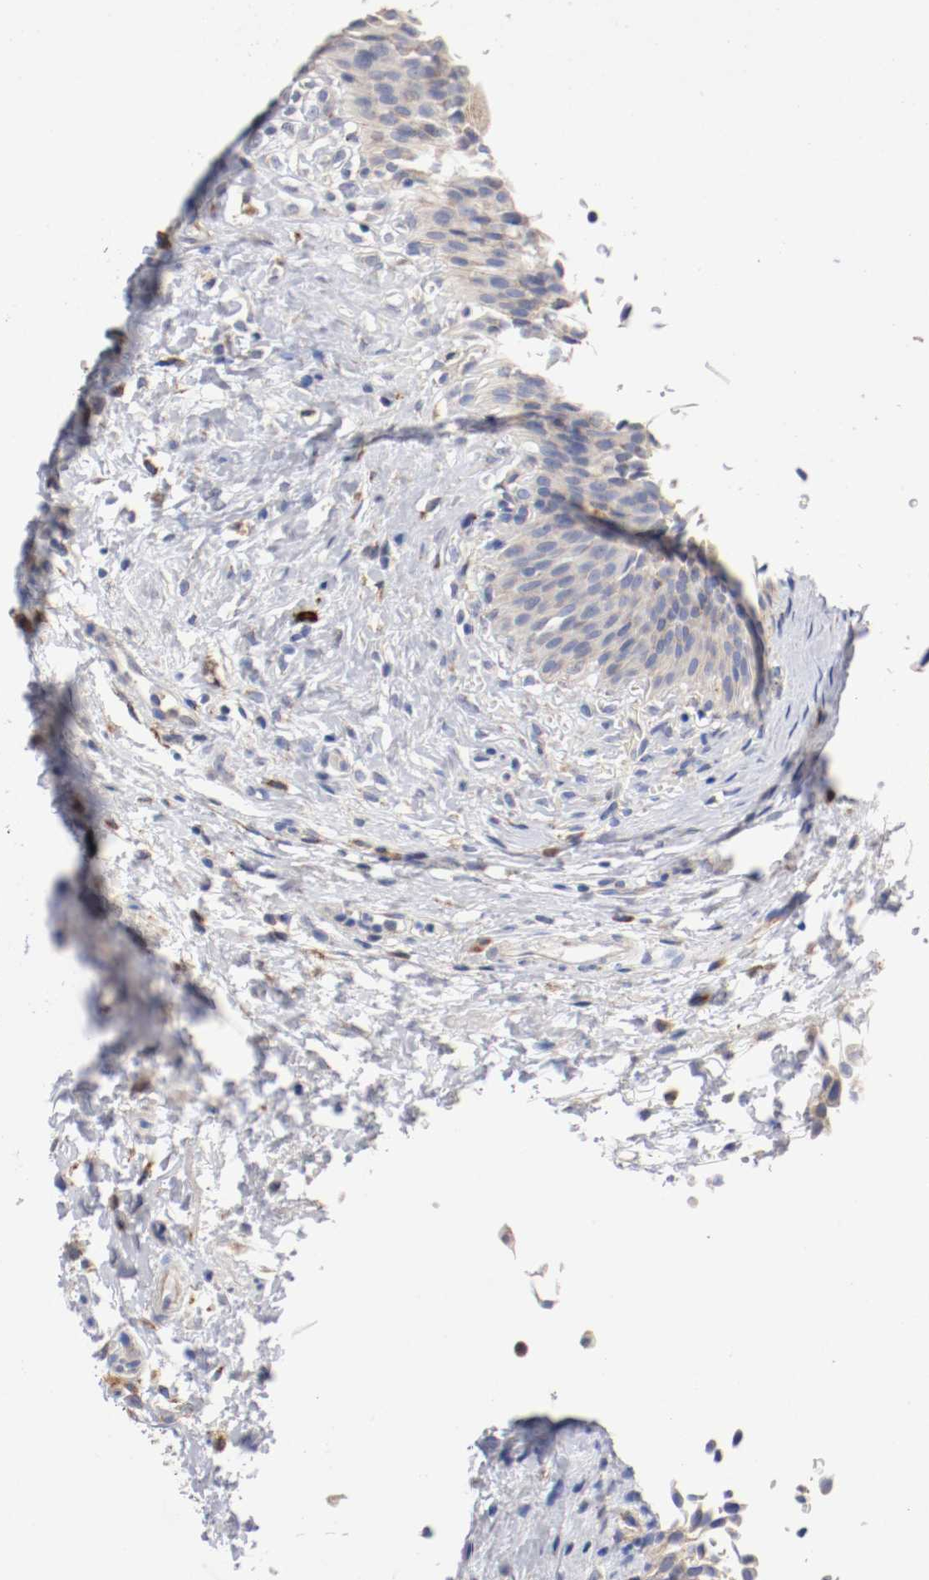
{"staining": {"intensity": "moderate", "quantity": "25%-75%", "location": "cytoplasmic/membranous"}, "tissue": "urinary bladder", "cell_type": "Urothelial cells", "image_type": "normal", "snomed": [{"axis": "morphology", "description": "Normal tissue, NOS"}, {"axis": "morphology", "description": "Dysplasia, NOS"}, {"axis": "topography", "description": "Urinary bladder"}], "caption": "A high-resolution histopathology image shows IHC staining of benign urinary bladder, which exhibits moderate cytoplasmic/membranous positivity in approximately 25%-75% of urothelial cells.", "gene": "TRAF2", "patient": {"sex": "male", "age": 35}}